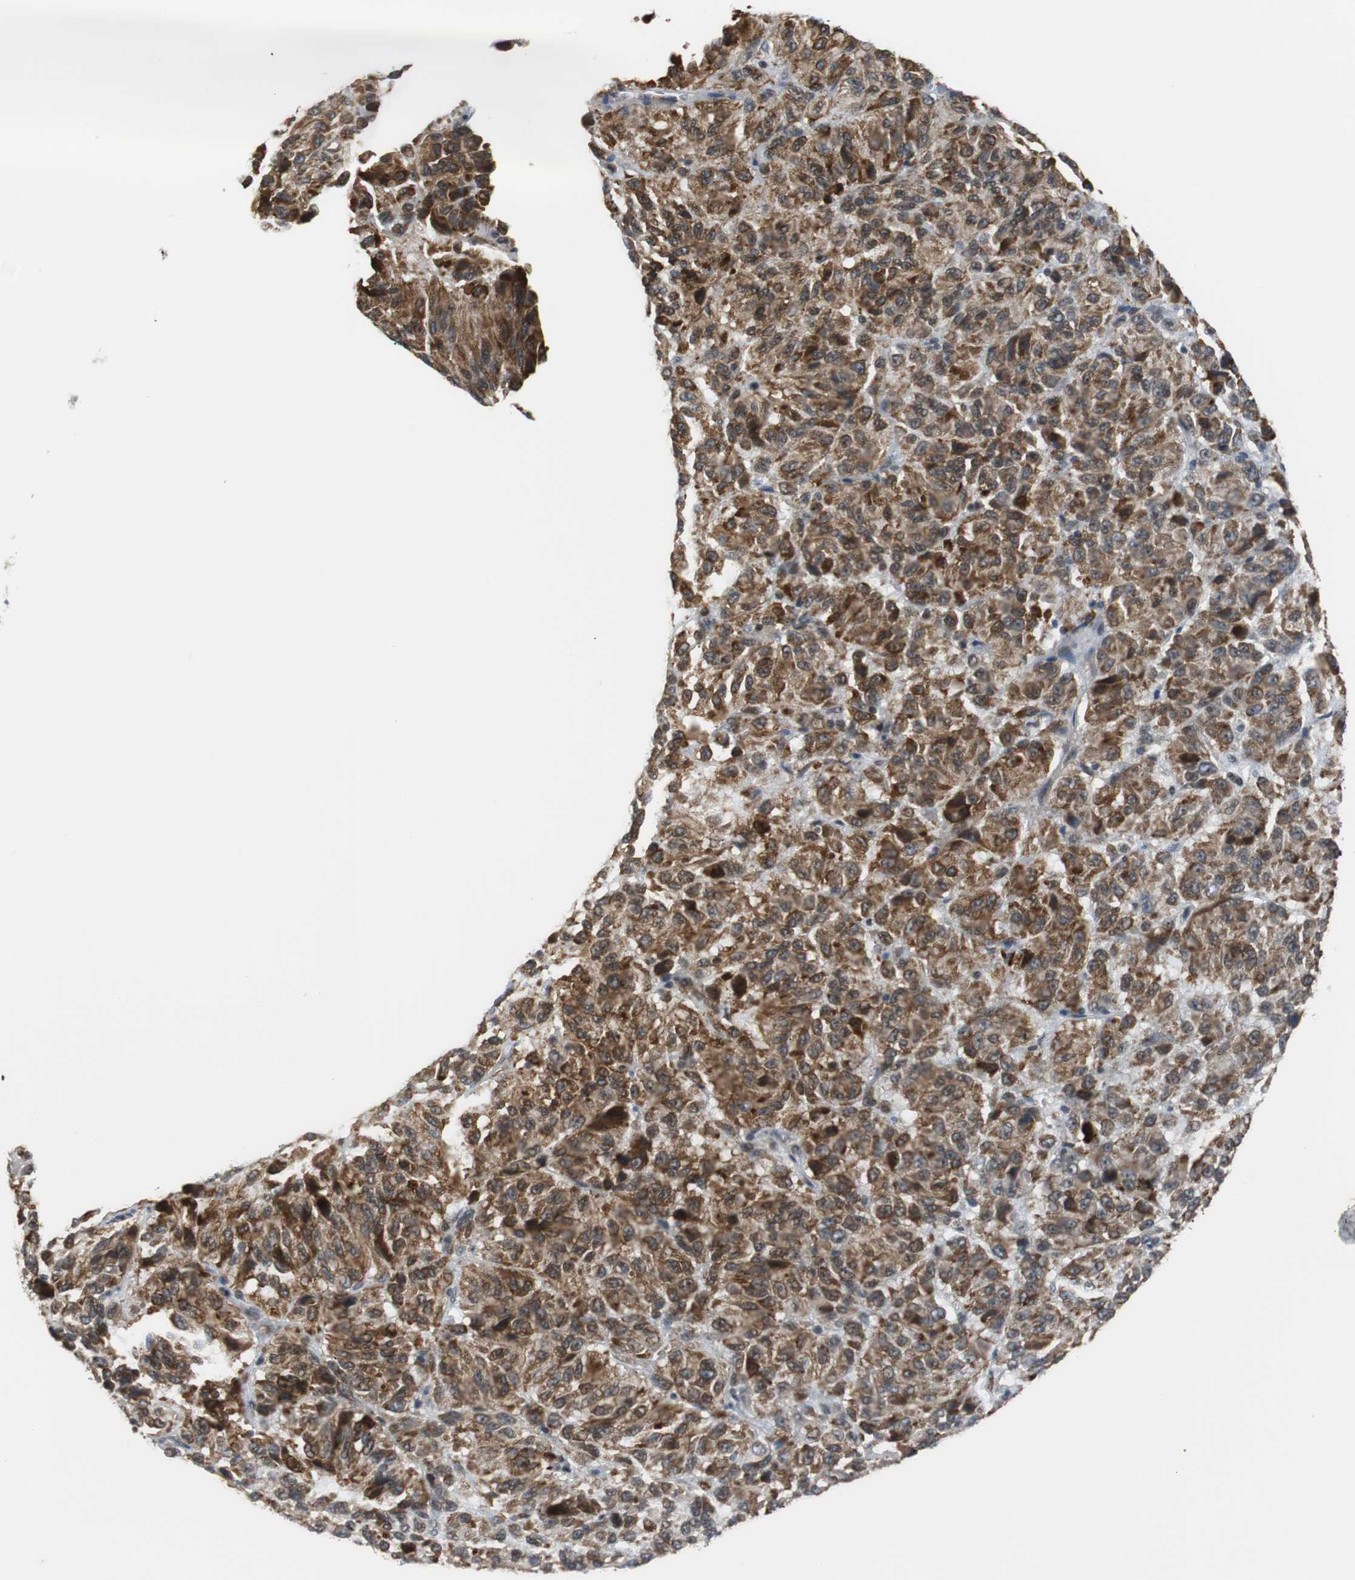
{"staining": {"intensity": "strong", "quantity": ">75%", "location": "cytoplasmic/membranous"}, "tissue": "melanoma", "cell_type": "Tumor cells", "image_type": "cancer", "snomed": [{"axis": "morphology", "description": "Malignant melanoma, Metastatic site"}, {"axis": "topography", "description": "Lung"}], "caption": "Protein expression analysis of human melanoma reveals strong cytoplasmic/membranous staining in about >75% of tumor cells. The protein is shown in brown color, while the nuclei are stained blue.", "gene": "SIRT1", "patient": {"sex": "male", "age": 64}}